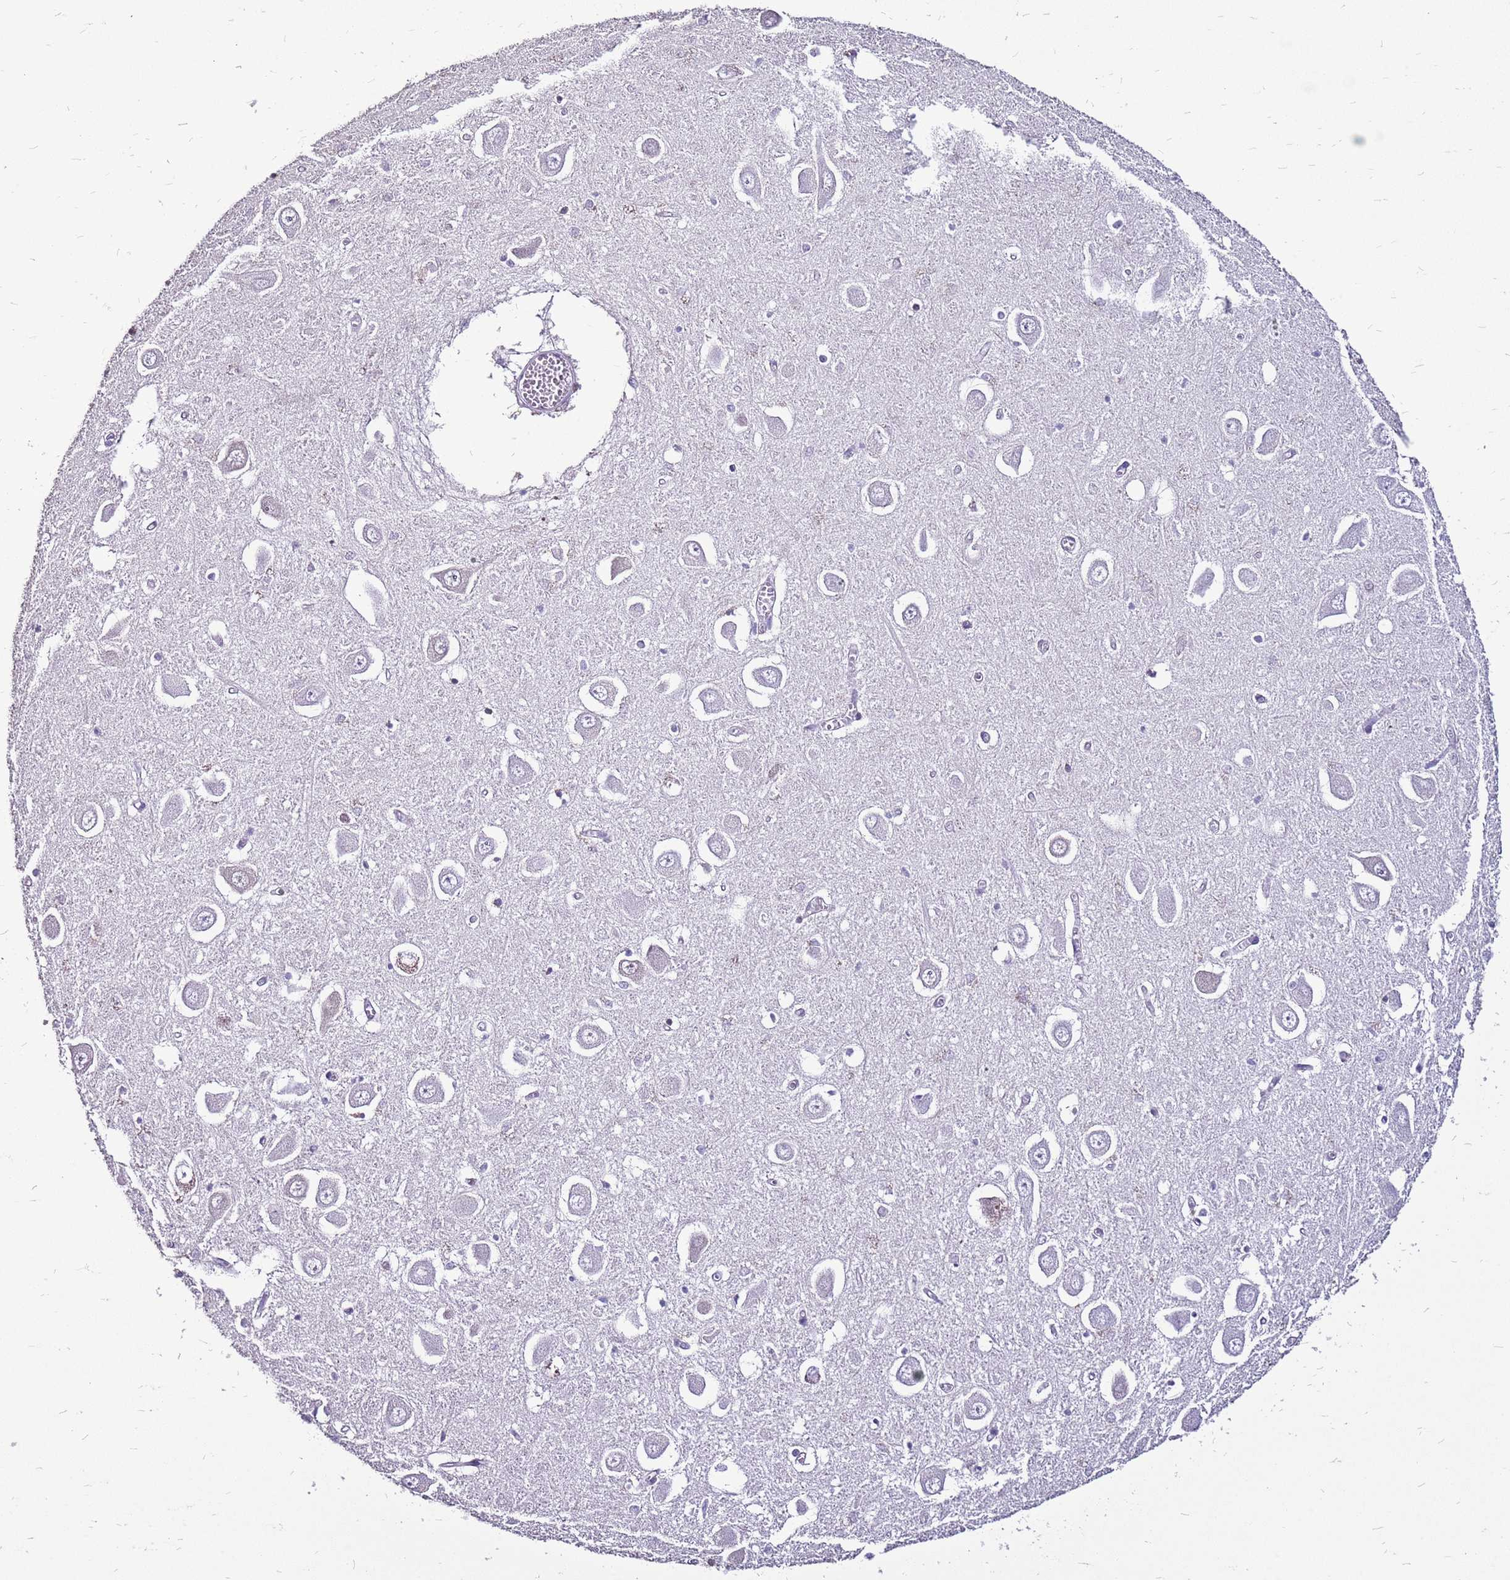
{"staining": {"intensity": "negative", "quantity": "none", "location": "none"}, "tissue": "hippocampus", "cell_type": "Glial cells", "image_type": "normal", "snomed": [{"axis": "morphology", "description": "Normal tissue, NOS"}, {"axis": "topography", "description": "Hippocampus"}], "caption": "The image displays no significant staining in glial cells of hippocampus. Brightfield microscopy of immunohistochemistry (IHC) stained with DAB (brown) and hematoxylin (blue), captured at high magnification.", "gene": "ACSS3", "patient": {"sex": "male", "age": 70}}